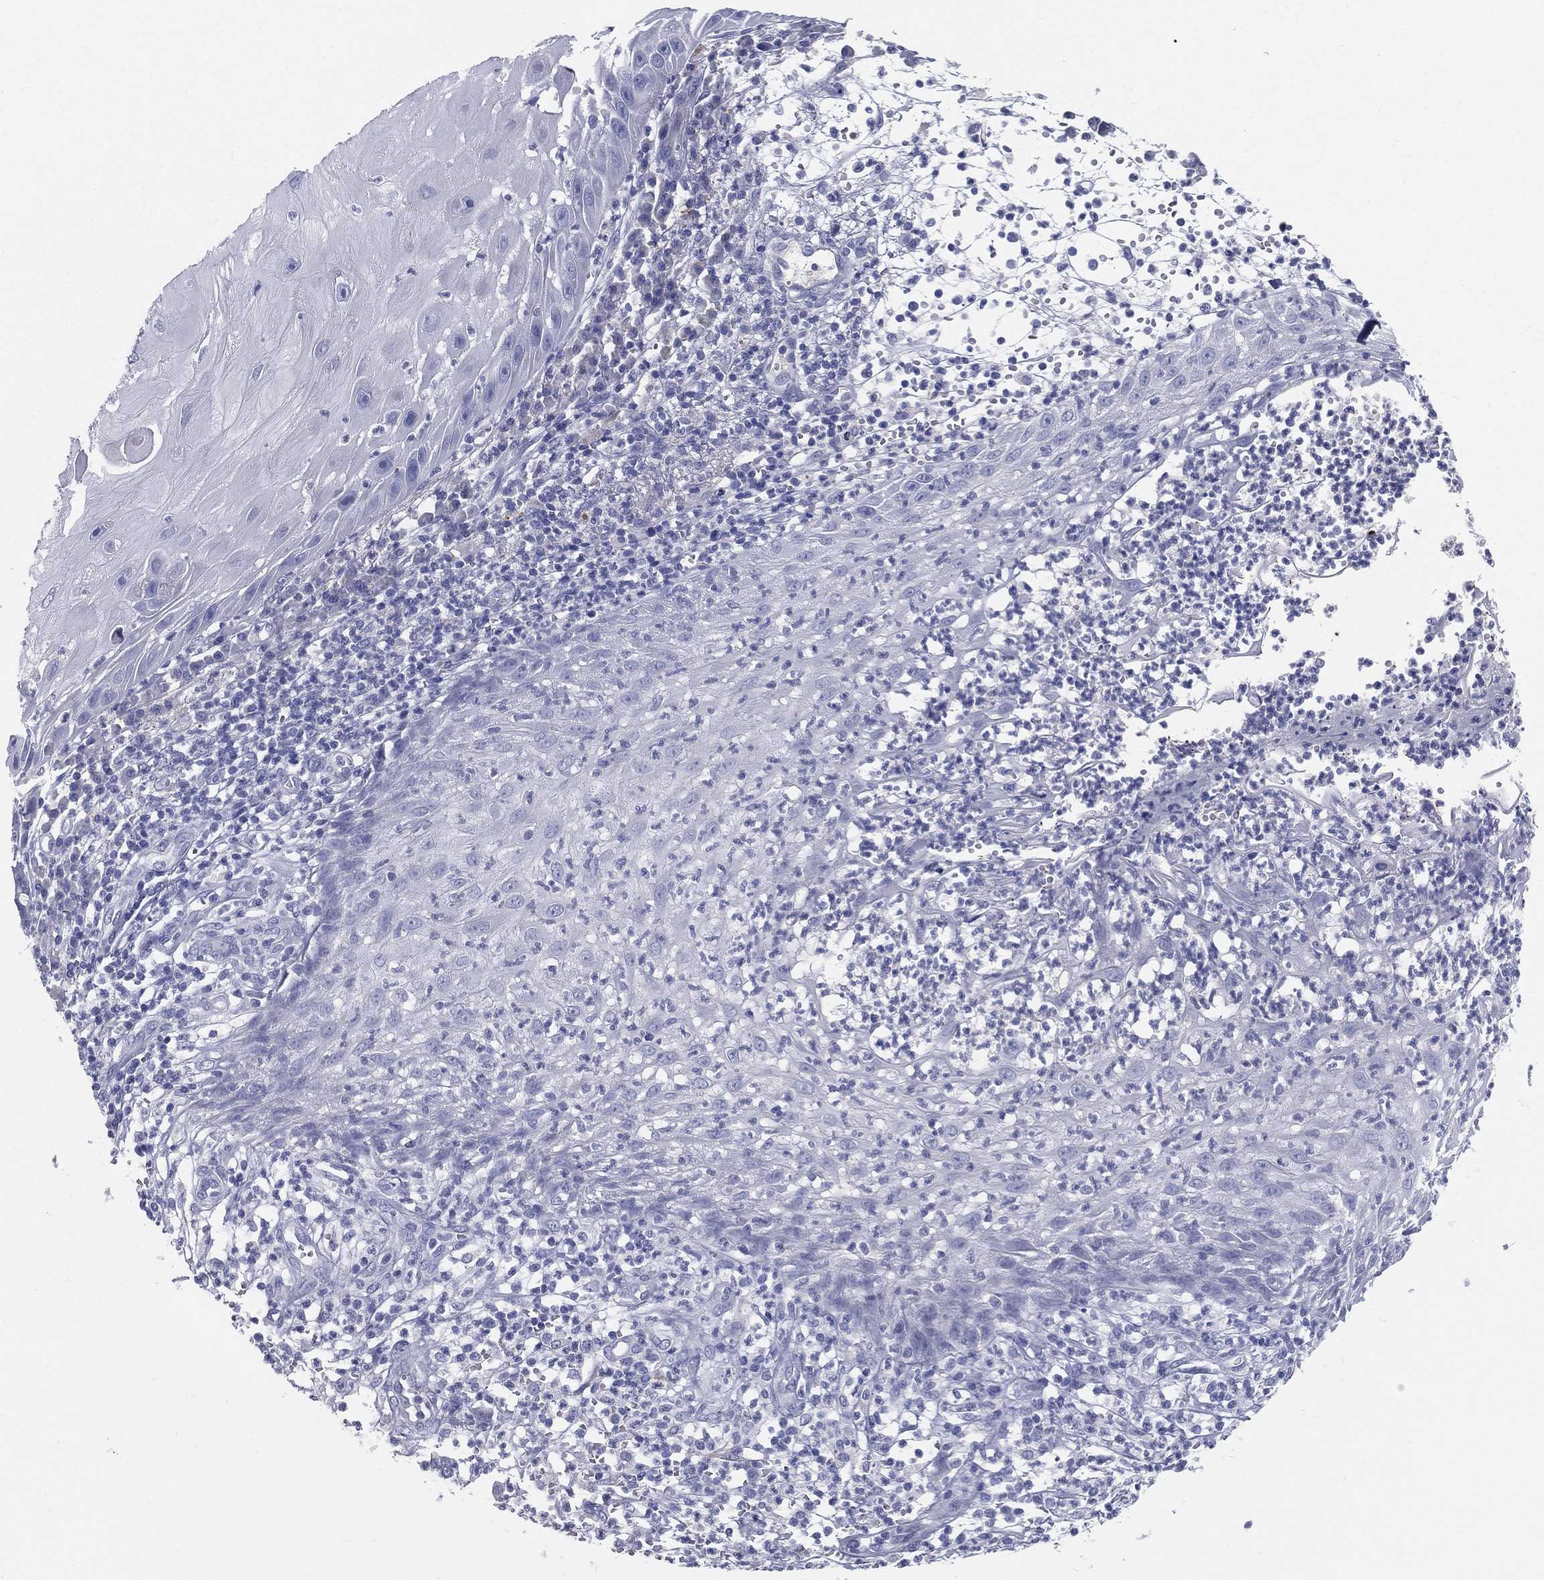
{"staining": {"intensity": "negative", "quantity": "none", "location": "none"}, "tissue": "skin cancer", "cell_type": "Tumor cells", "image_type": "cancer", "snomed": [{"axis": "morphology", "description": "Normal tissue, NOS"}, {"axis": "morphology", "description": "Squamous cell carcinoma, NOS"}, {"axis": "topography", "description": "Skin"}], "caption": "This is a image of IHC staining of skin cancer (squamous cell carcinoma), which shows no staining in tumor cells. (Brightfield microscopy of DAB immunohistochemistry at high magnification).", "gene": "STS", "patient": {"sex": "male", "age": 79}}